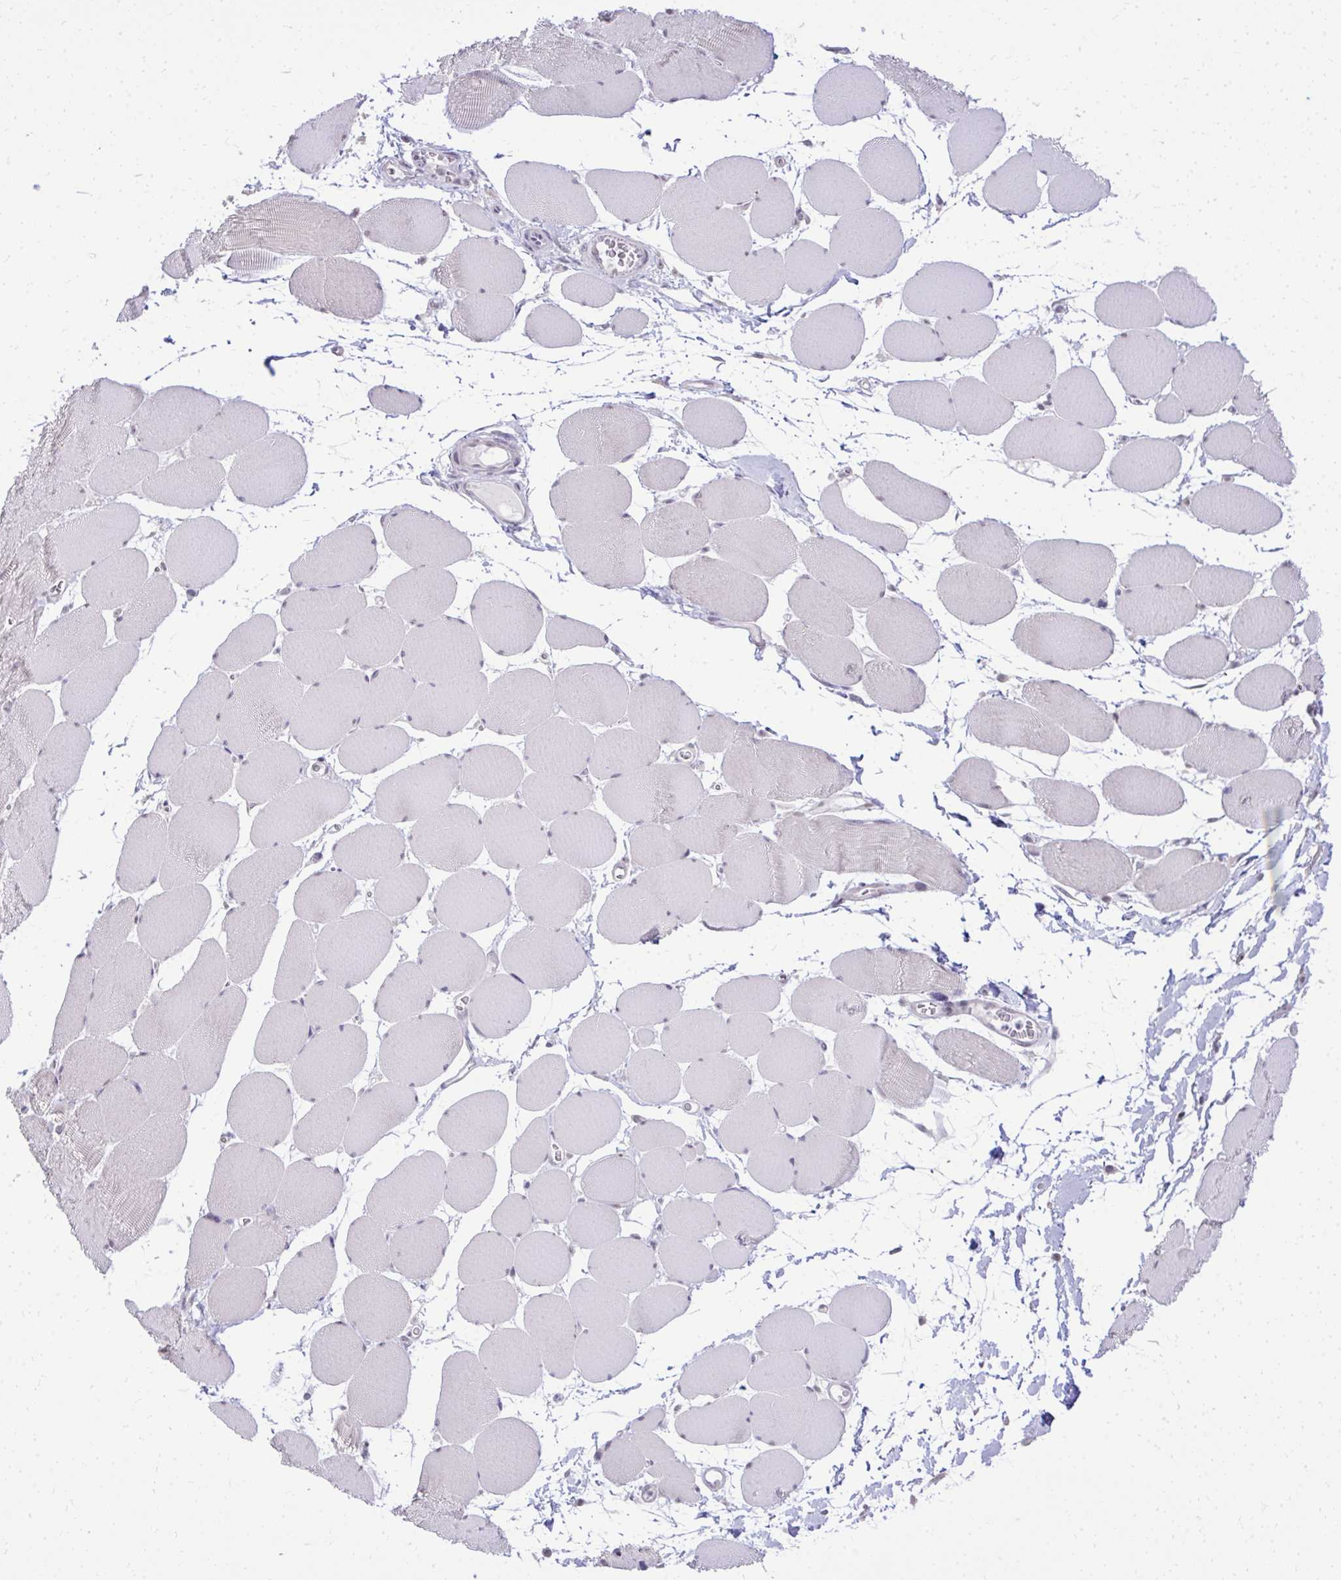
{"staining": {"intensity": "negative", "quantity": "none", "location": "none"}, "tissue": "skeletal muscle", "cell_type": "Myocytes", "image_type": "normal", "snomed": [{"axis": "morphology", "description": "Normal tissue, NOS"}, {"axis": "topography", "description": "Skeletal muscle"}], "caption": "There is no significant positivity in myocytes of skeletal muscle. (DAB immunohistochemistry visualized using brightfield microscopy, high magnification).", "gene": "EID3", "patient": {"sex": "female", "age": 75}}